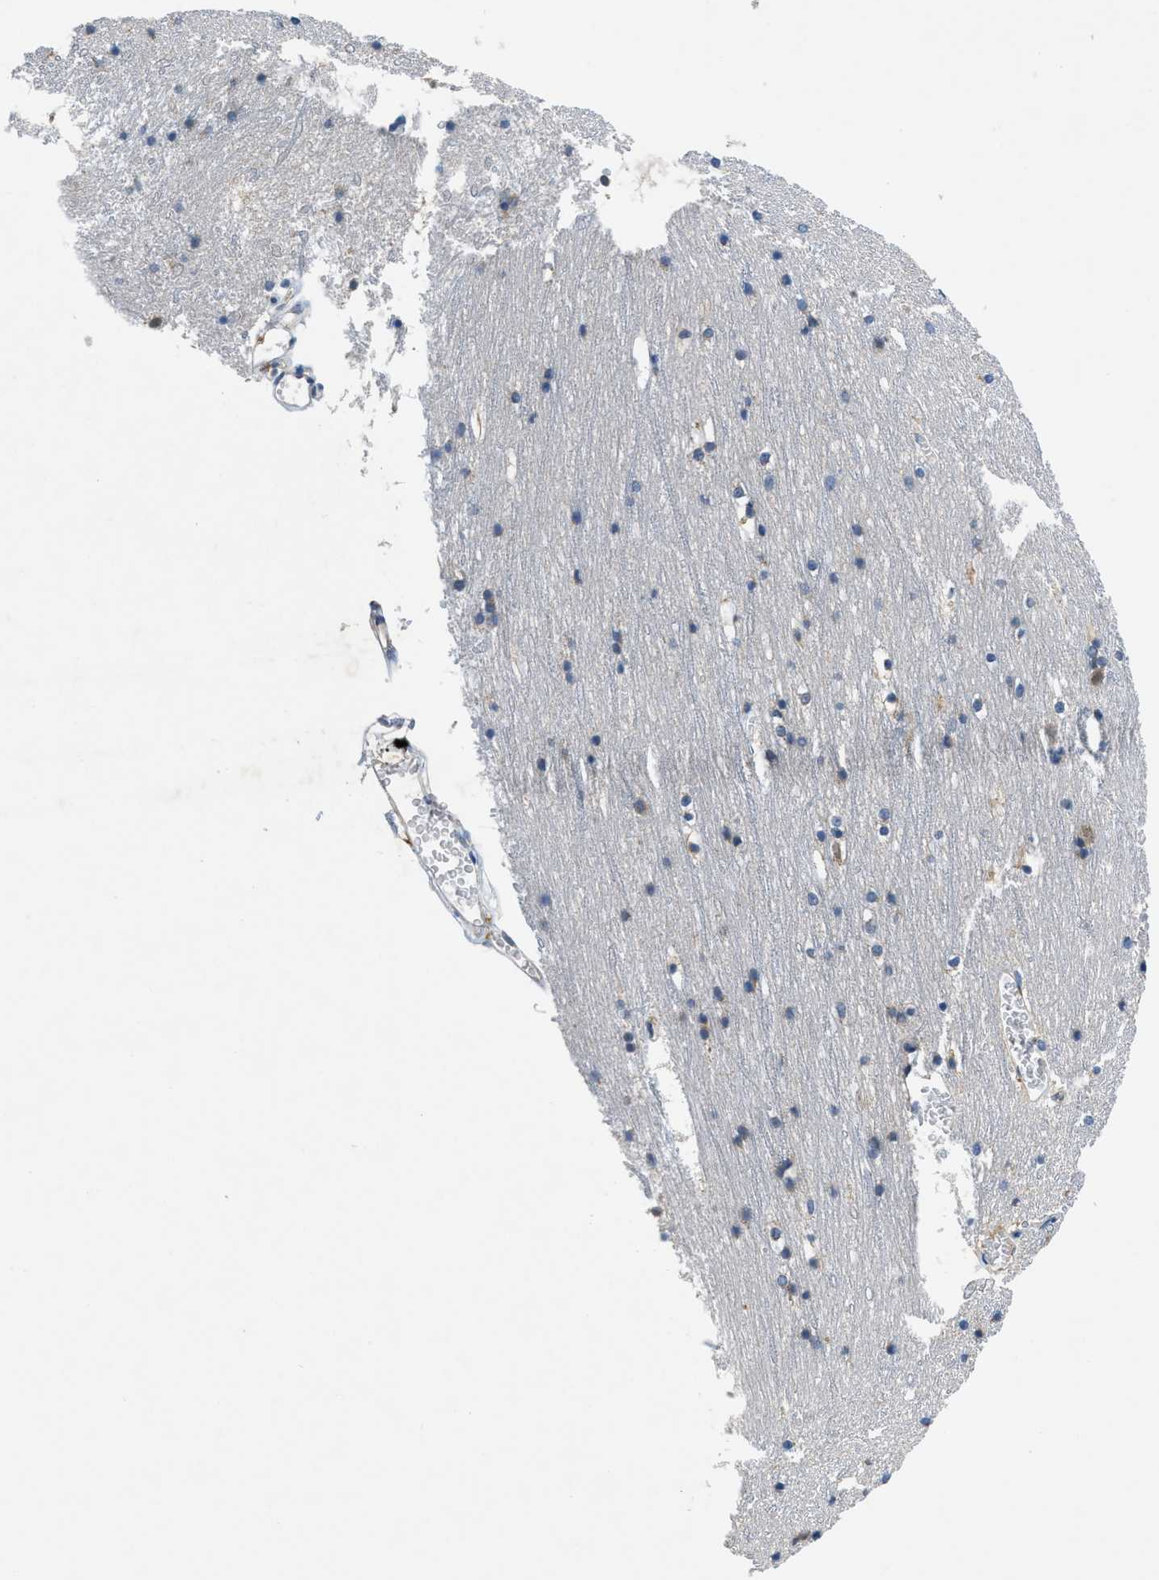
{"staining": {"intensity": "negative", "quantity": "none", "location": "none"}, "tissue": "cerebral cortex", "cell_type": "Endothelial cells", "image_type": "normal", "snomed": [{"axis": "morphology", "description": "Normal tissue, NOS"}, {"axis": "topography", "description": "Cerebral cortex"}], "caption": "Immunohistochemistry (IHC) image of unremarkable cerebral cortex: cerebral cortex stained with DAB (3,3'-diaminobenzidine) demonstrates no significant protein expression in endothelial cells. Brightfield microscopy of immunohistochemistry stained with DAB (brown) and hematoxylin (blue), captured at high magnification.", "gene": "PNKD", "patient": {"sex": "male", "age": 45}}